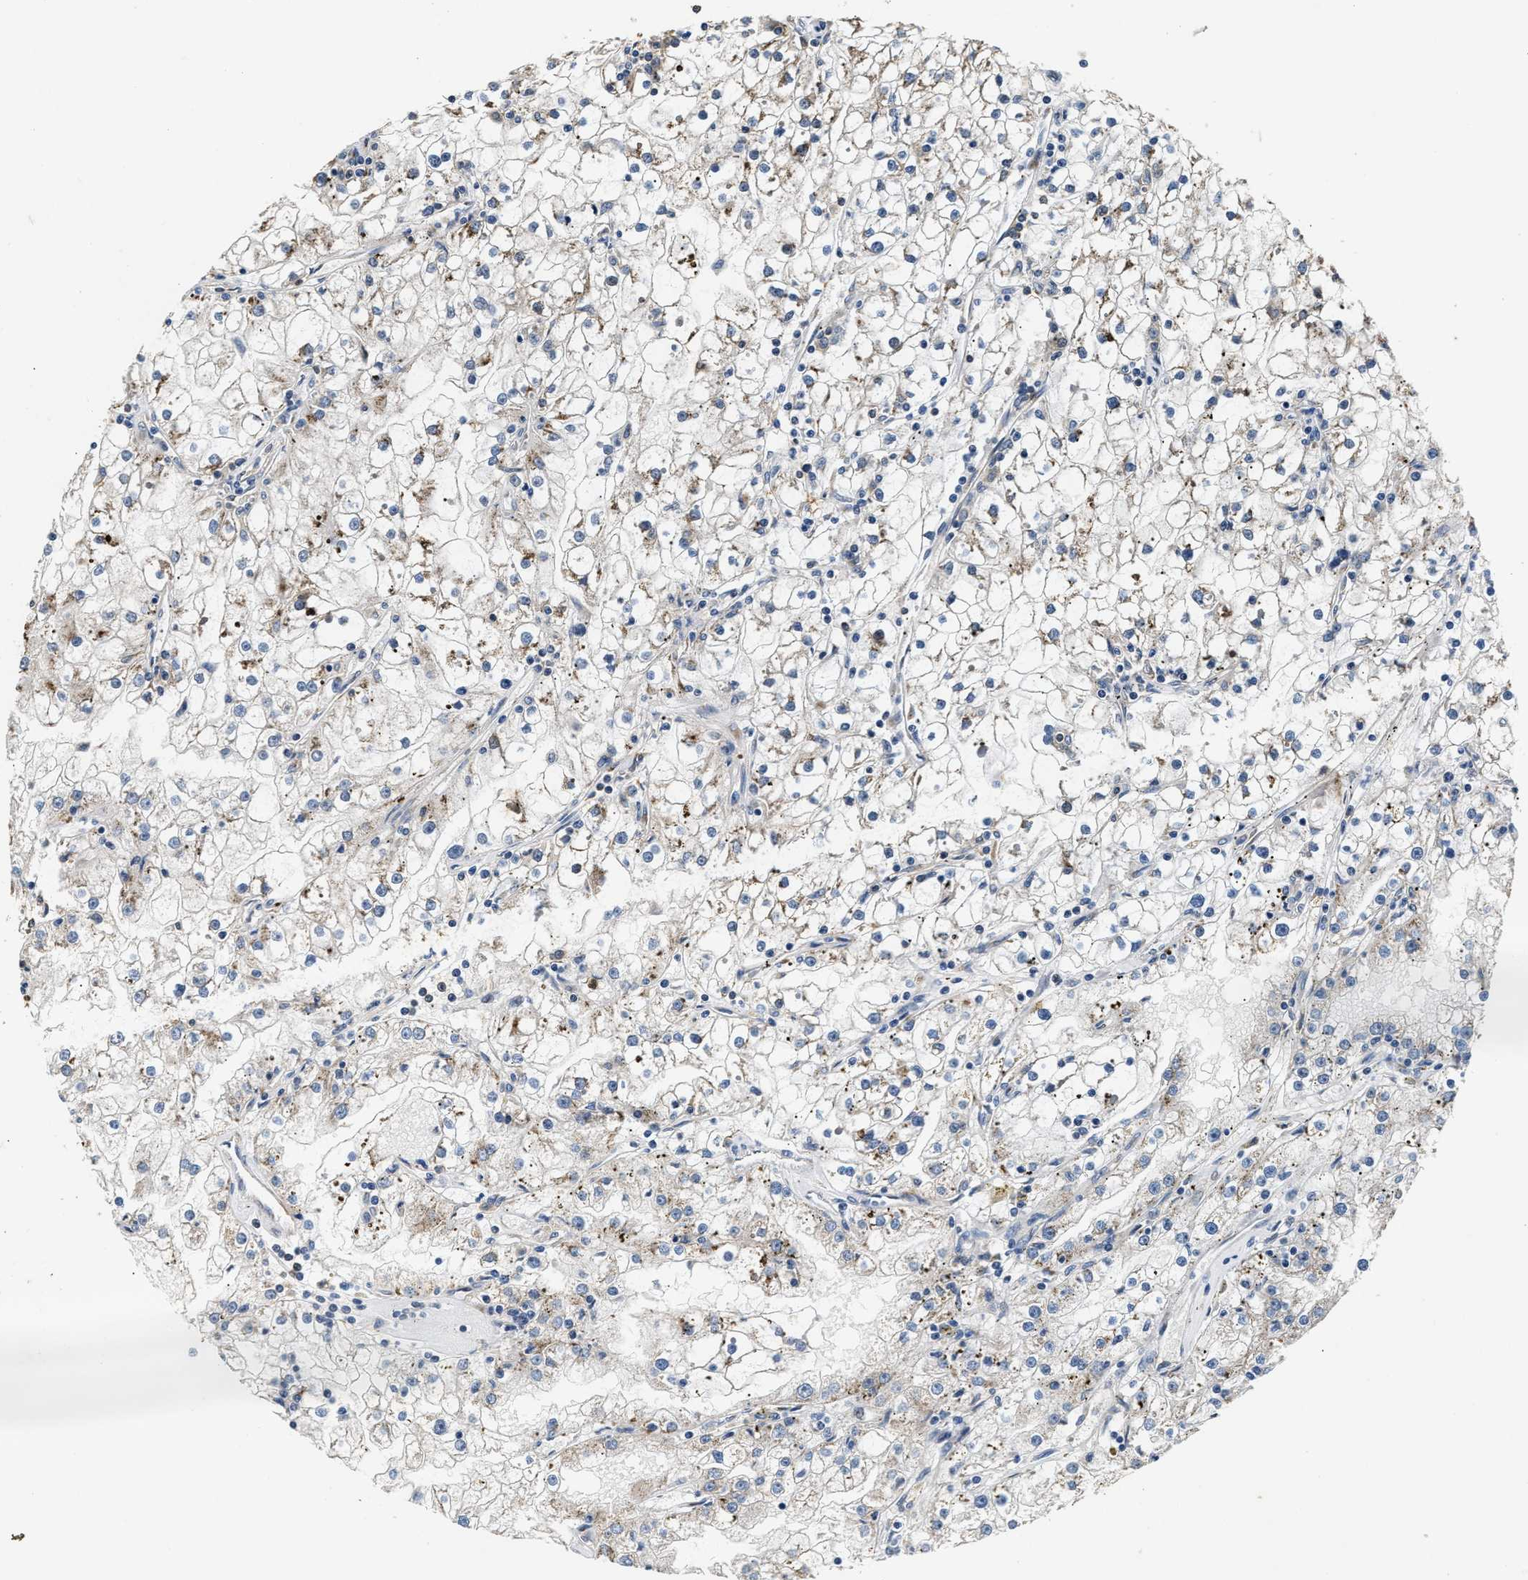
{"staining": {"intensity": "weak", "quantity": "<25%", "location": "cytoplasmic/membranous"}, "tissue": "renal cancer", "cell_type": "Tumor cells", "image_type": "cancer", "snomed": [{"axis": "morphology", "description": "Adenocarcinoma, NOS"}, {"axis": "topography", "description": "Kidney"}], "caption": "This is an immunohistochemistry histopathology image of human adenocarcinoma (renal). There is no staining in tumor cells.", "gene": "CHUK", "patient": {"sex": "male", "age": 56}}